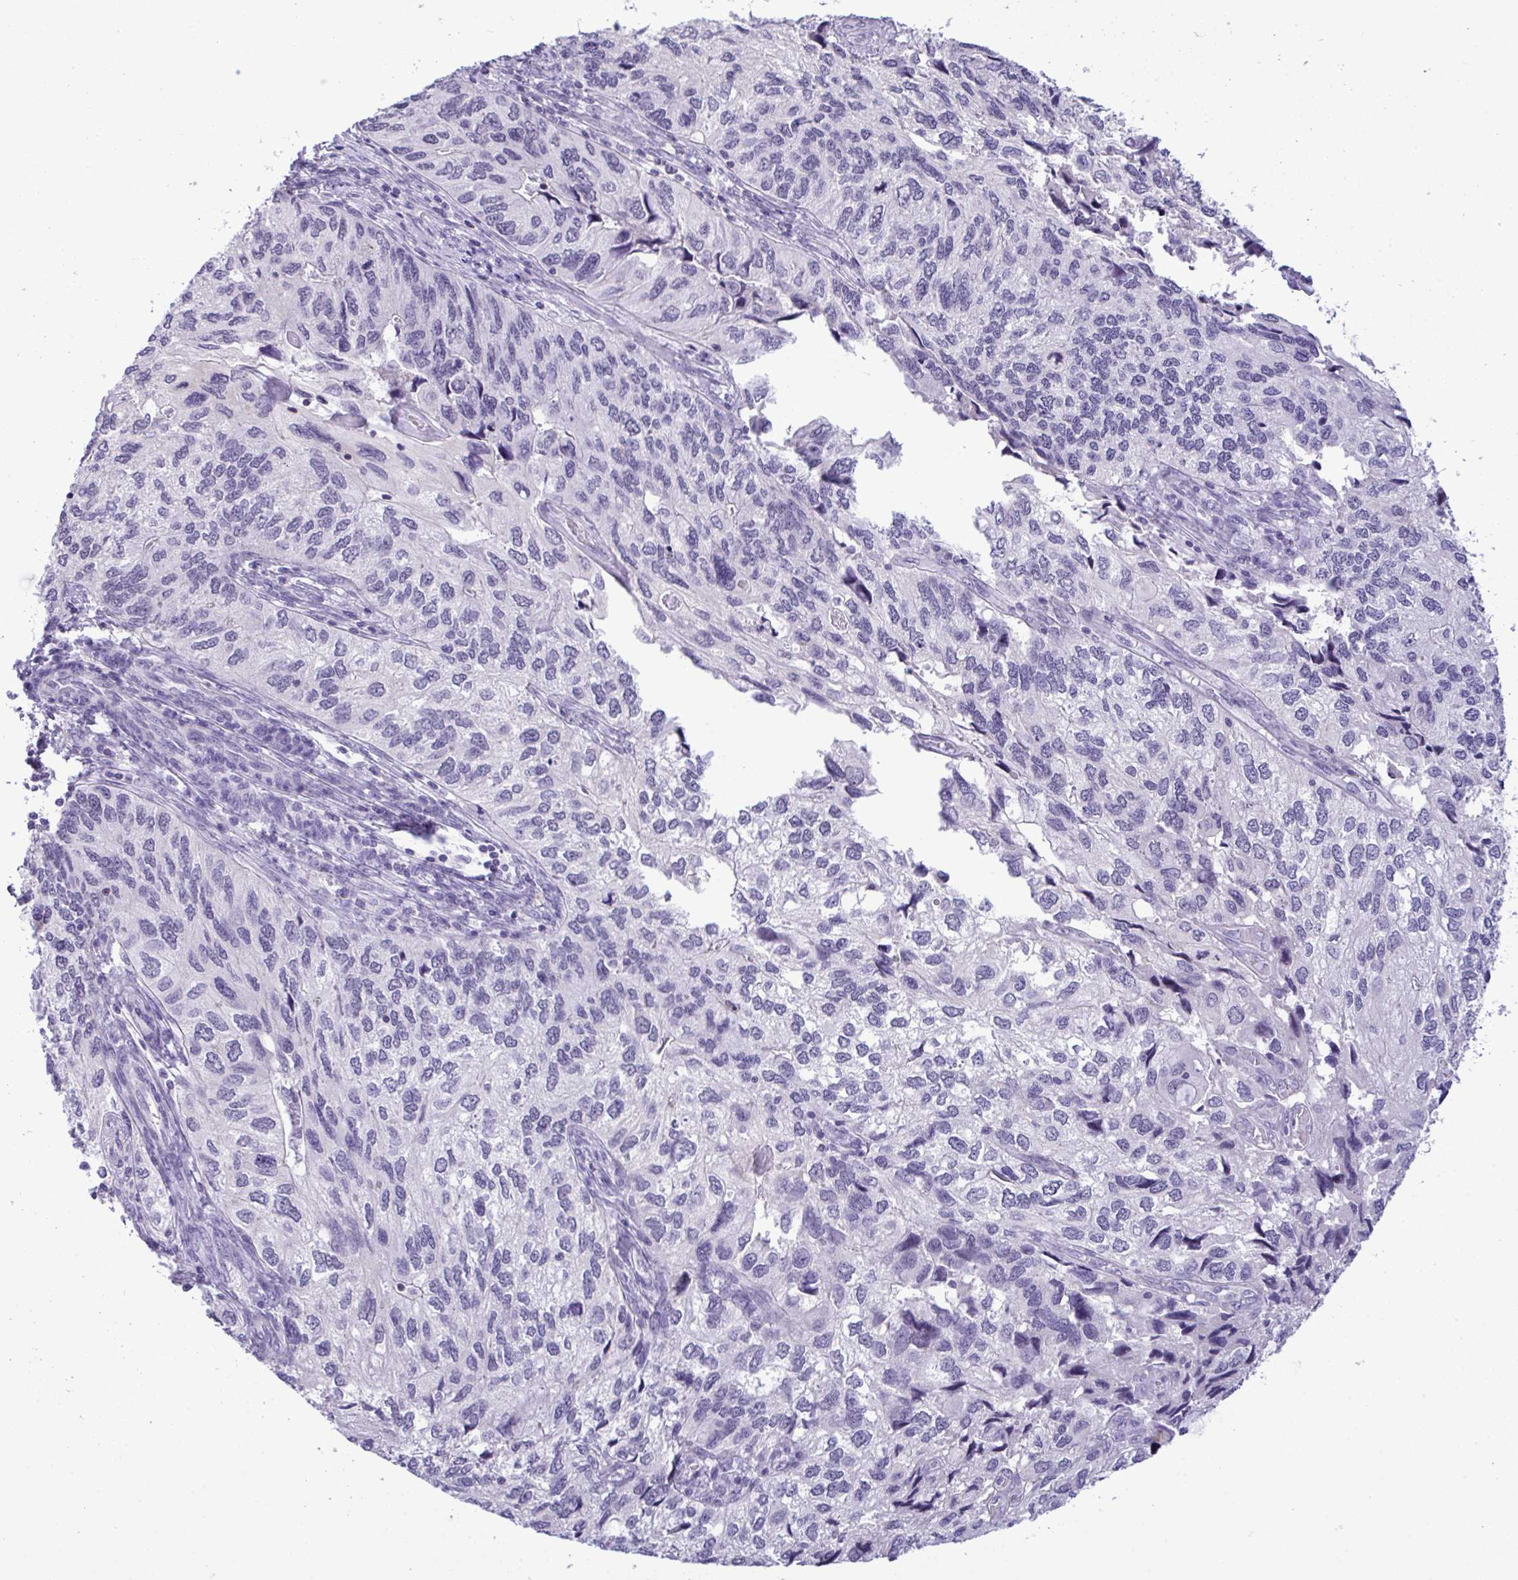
{"staining": {"intensity": "negative", "quantity": "none", "location": "none"}, "tissue": "endometrial cancer", "cell_type": "Tumor cells", "image_type": "cancer", "snomed": [{"axis": "morphology", "description": "Carcinoma, NOS"}, {"axis": "topography", "description": "Uterus"}], "caption": "Histopathology image shows no protein expression in tumor cells of endometrial carcinoma tissue.", "gene": "YBX2", "patient": {"sex": "female", "age": 76}}